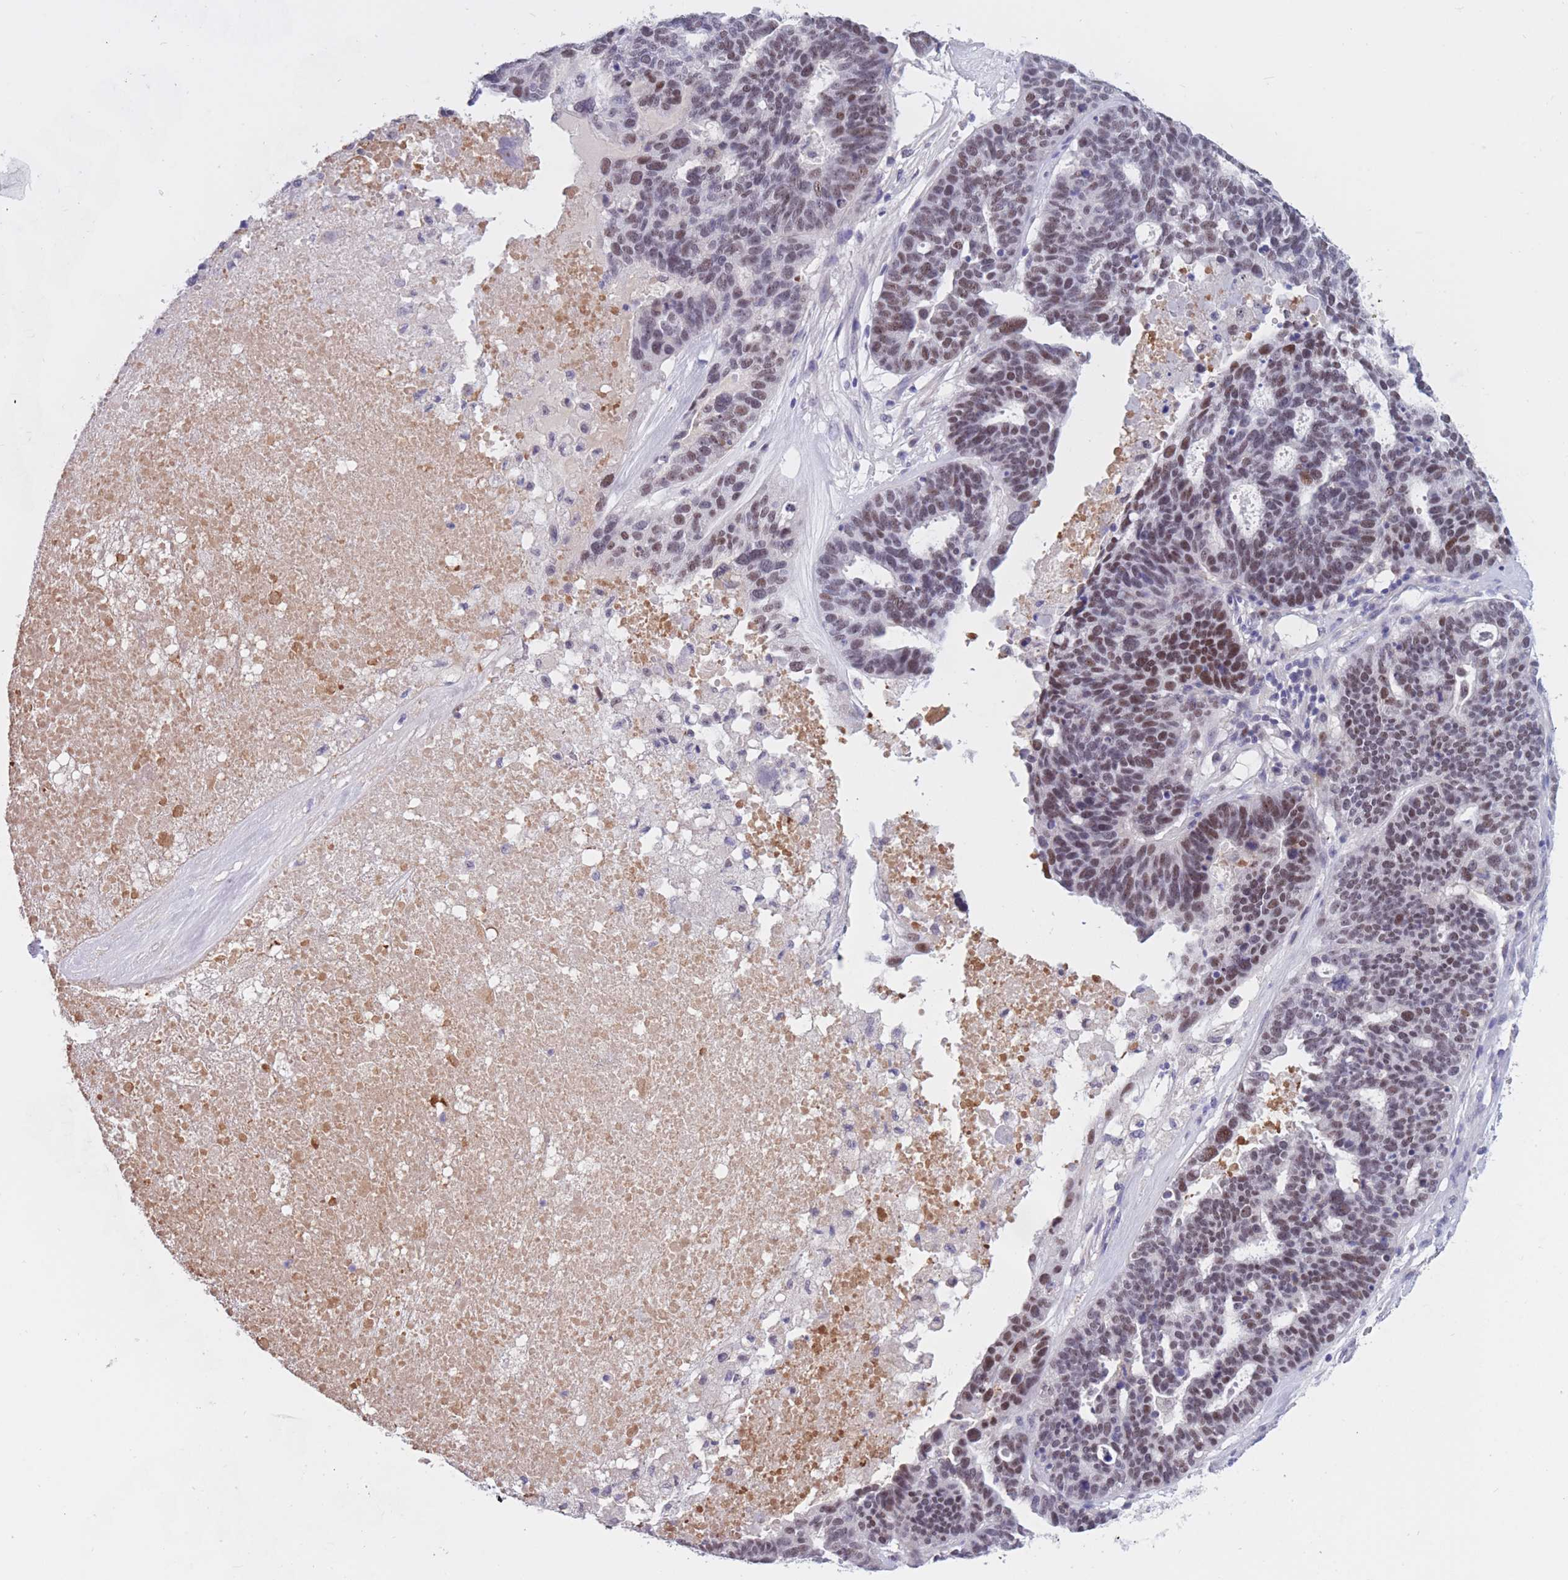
{"staining": {"intensity": "moderate", "quantity": "25%-75%", "location": "nuclear"}, "tissue": "ovarian cancer", "cell_type": "Tumor cells", "image_type": "cancer", "snomed": [{"axis": "morphology", "description": "Cystadenocarcinoma, serous, NOS"}, {"axis": "topography", "description": "Ovary"}], "caption": "Ovarian cancer stained with a protein marker exhibits moderate staining in tumor cells.", "gene": "BOP1", "patient": {"sex": "female", "age": 59}}